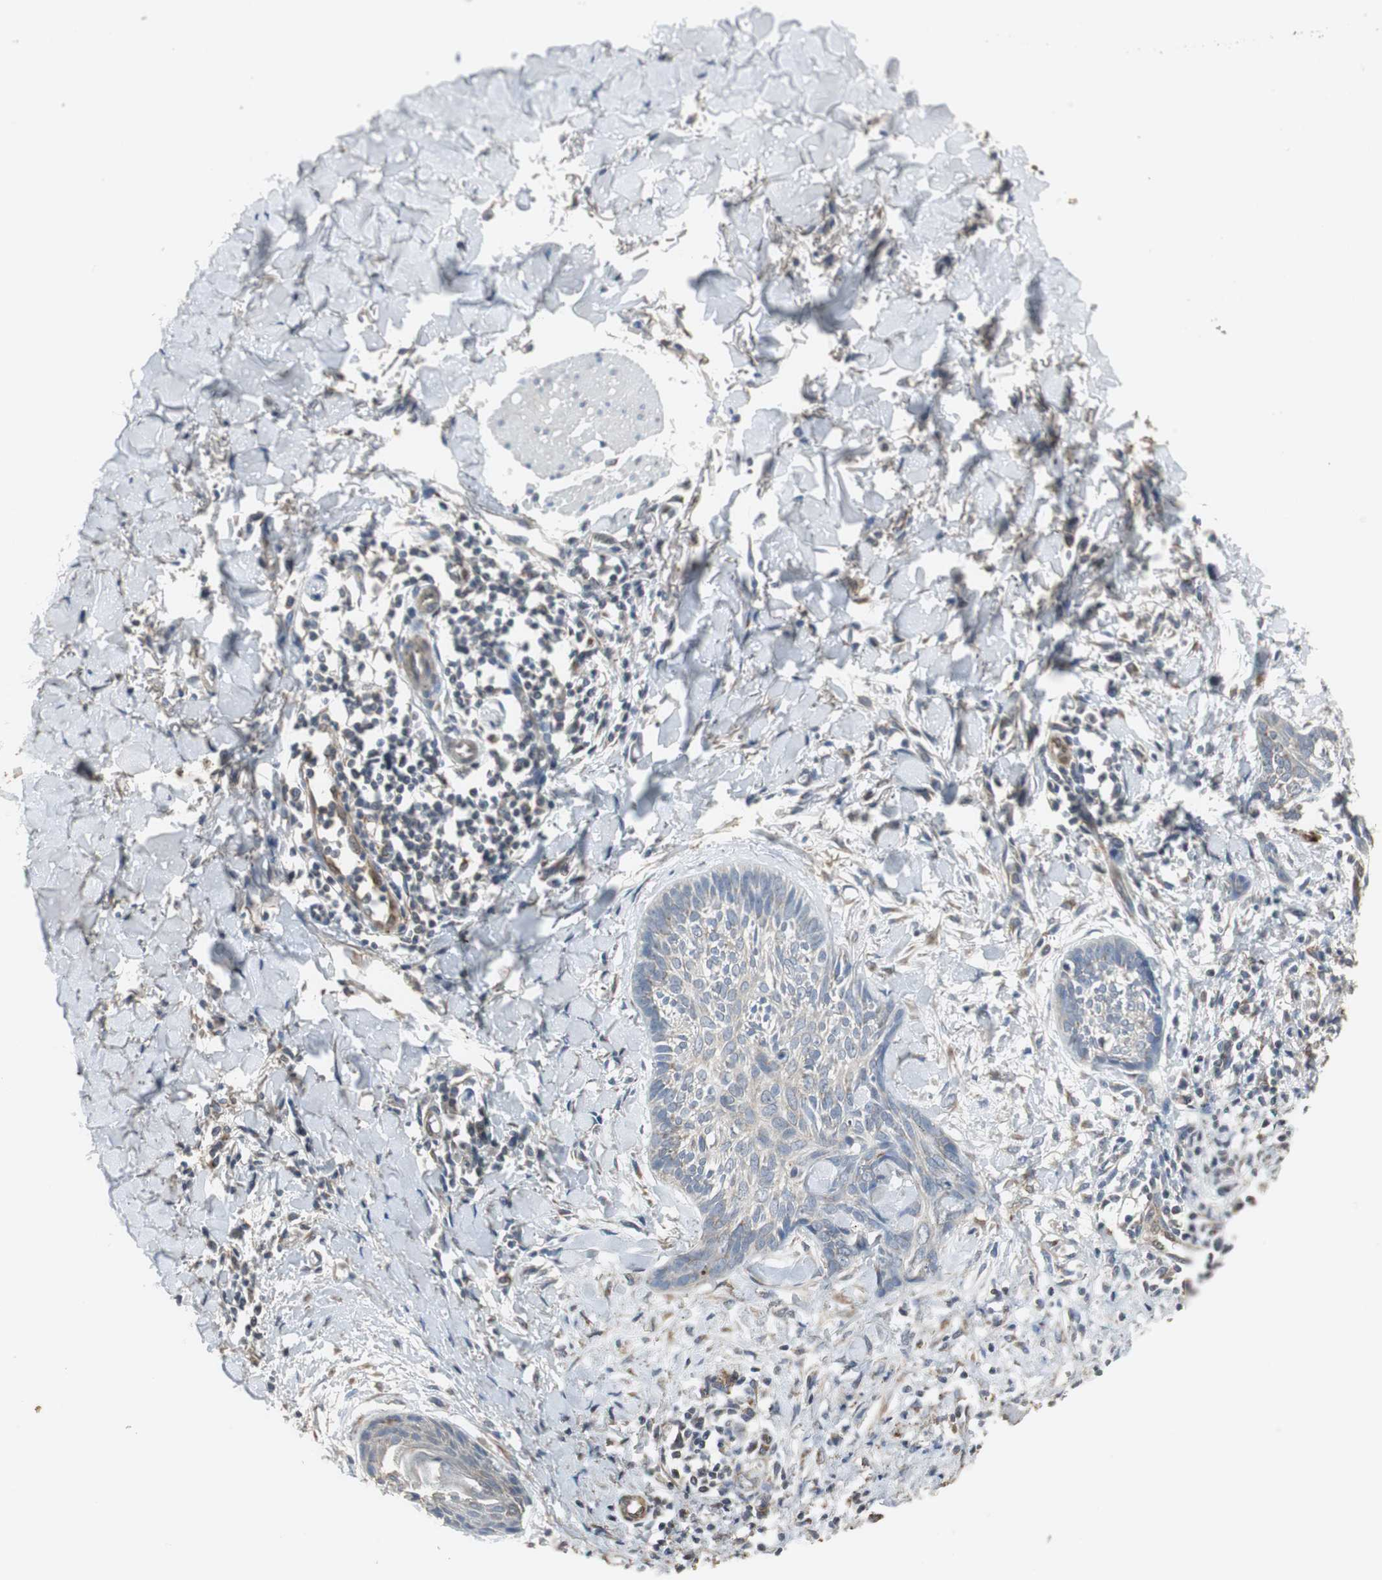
{"staining": {"intensity": "weak", "quantity": "25%-75%", "location": "cytoplasmic/membranous"}, "tissue": "skin cancer", "cell_type": "Tumor cells", "image_type": "cancer", "snomed": [{"axis": "morphology", "description": "Normal tissue, NOS"}, {"axis": "morphology", "description": "Basal cell carcinoma"}, {"axis": "topography", "description": "Skin"}], "caption": "The image exhibits a brown stain indicating the presence of a protein in the cytoplasmic/membranous of tumor cells in skin basal cell carcinoma. (Stains: DAB (3,3'-diaminobenzidine) in brown, nuclei in blue, Microscopy: brightfield microscopy at high magnification).", "gene": "JTB", "patient": {"sex": "male", "age": 71}}